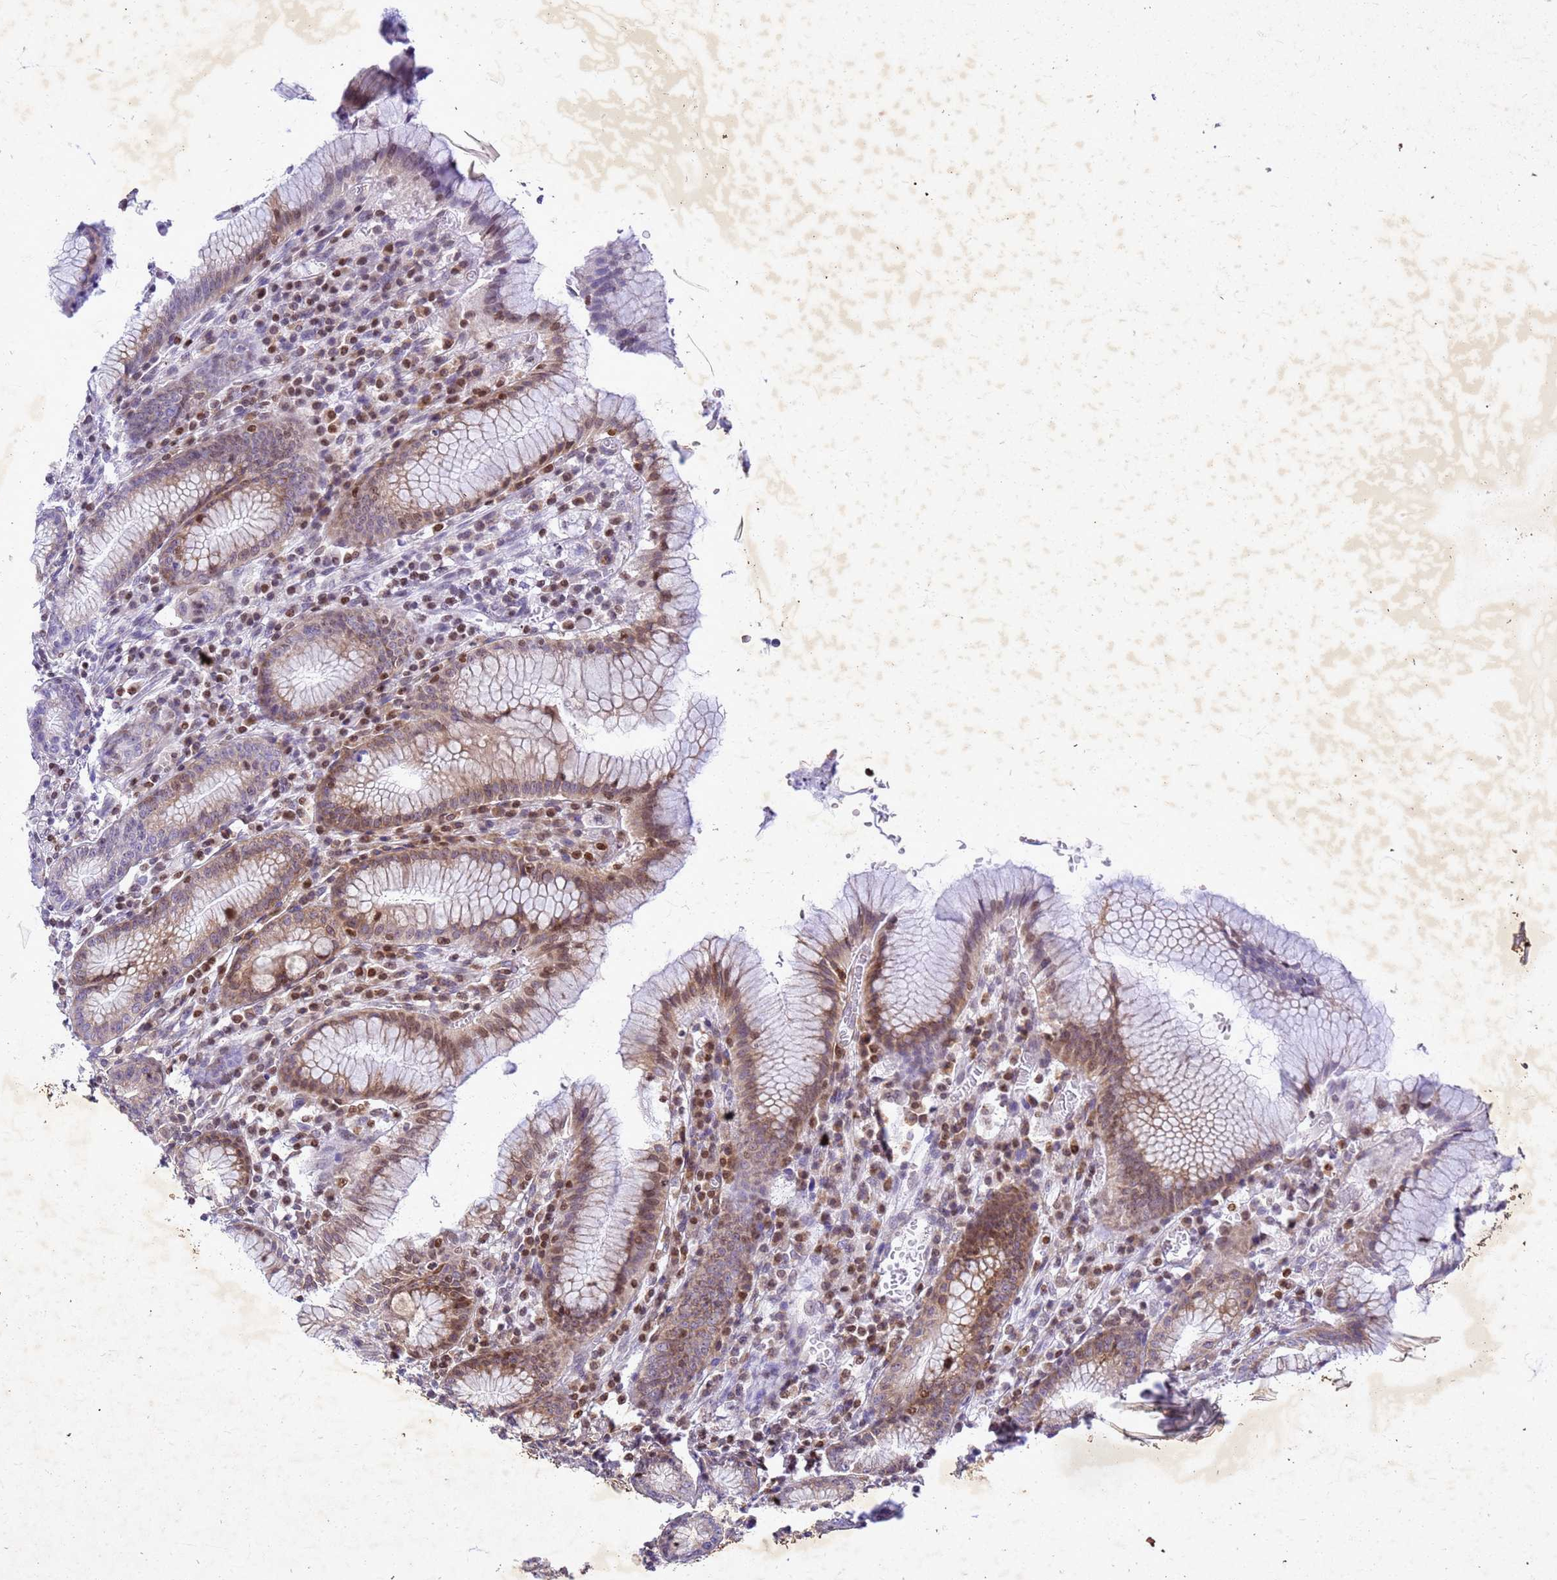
{"staining": {"intensity": "moderate", "quantity": "25%-75%", "location": "cytoplasmic/membranous,nuclear"}, "tissue": "stomach", "cell_type": "Glandular cells", "image_type": "normal", "snomed": [{"axis": "morphology", "description": "Normal tissue, NOS"}, {"axis": "topography", "description": "Stomach"}], "caption": "Glandular cells demonstrate medium levels of moderate cytoplasmic/membranous,nuclear staining in approximately 25%-75% of cells in benign stomach.", "gene": "COPS9", "patient": {"sex": "male", "age": 55}}